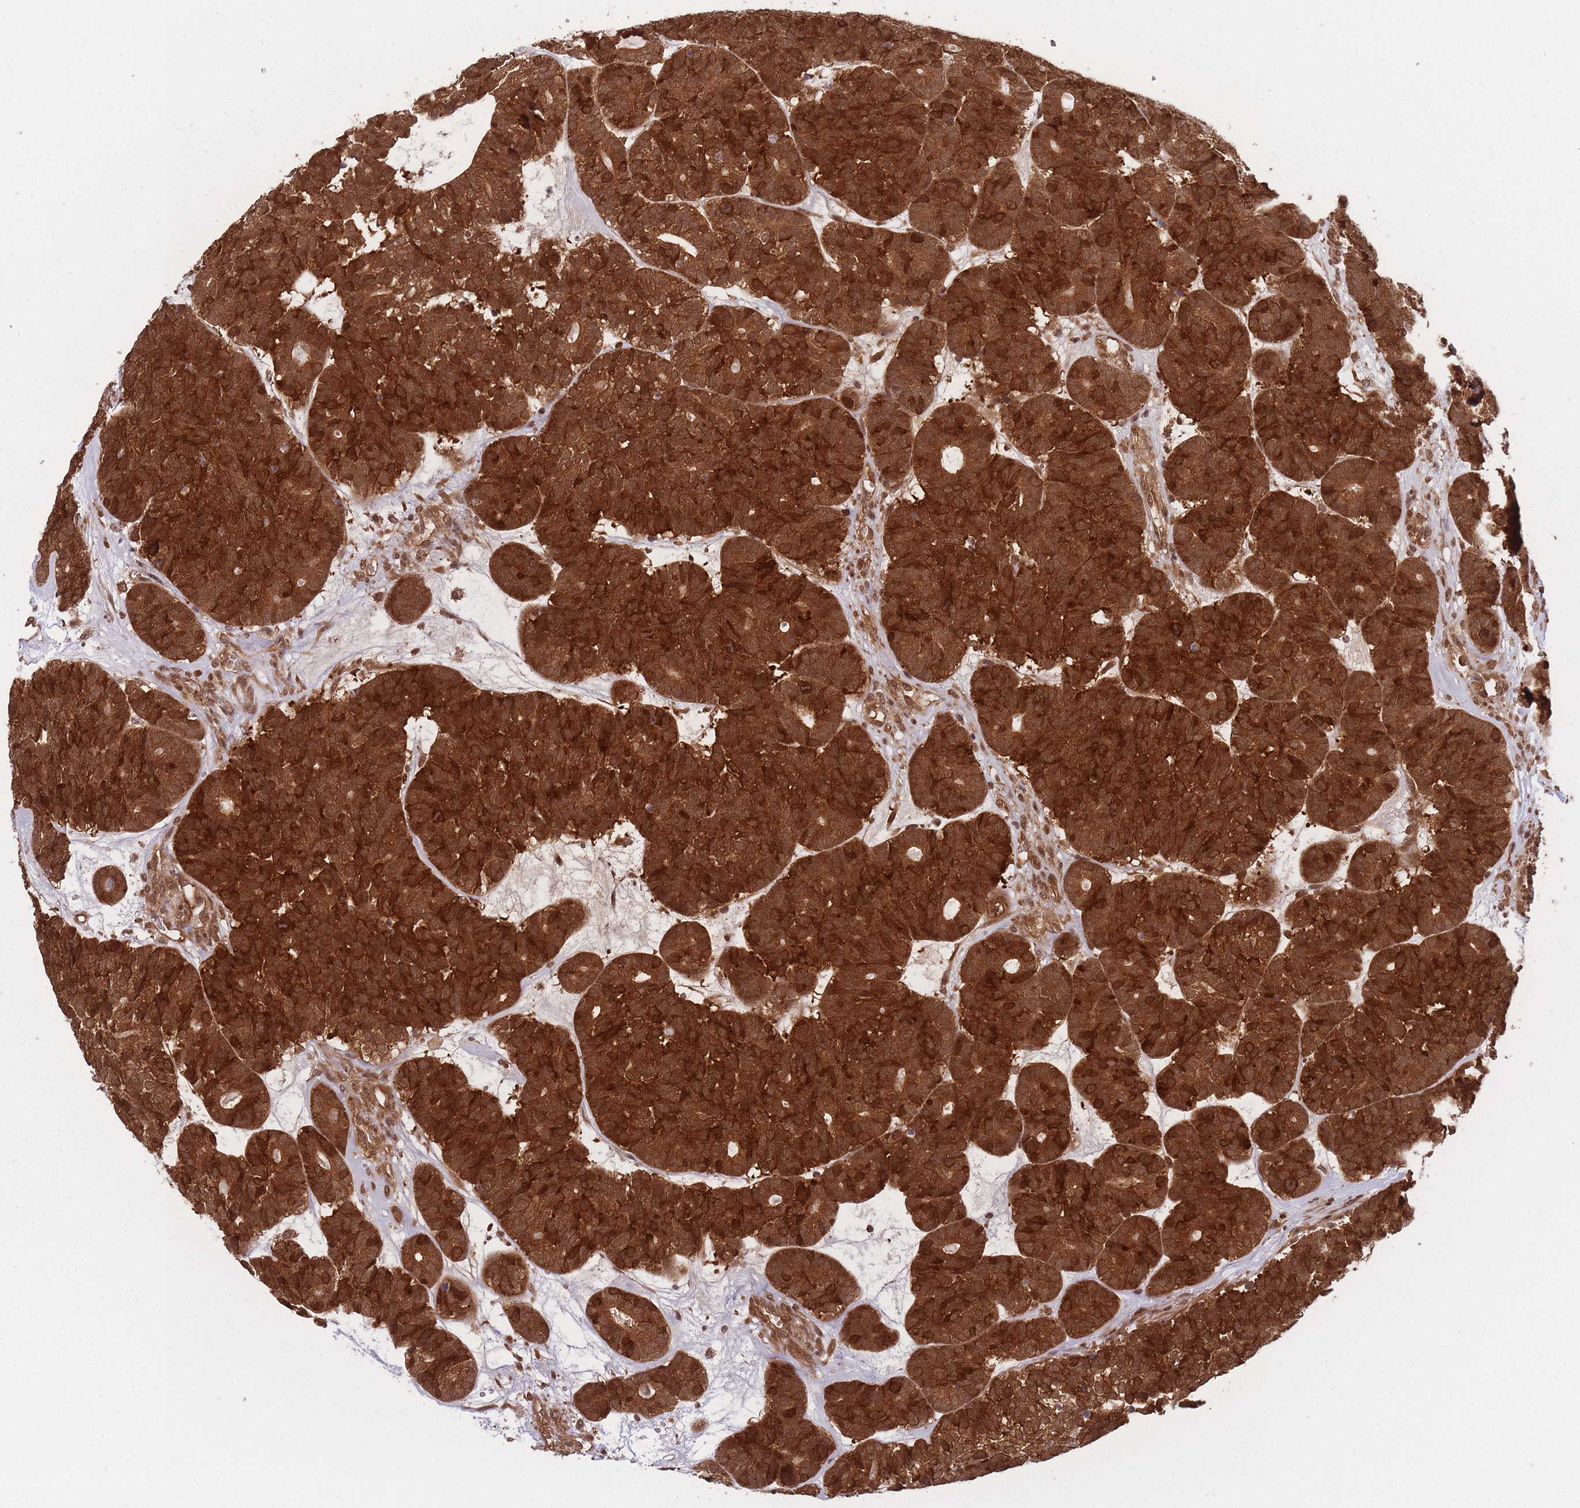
{"staining": {"intensity": "strong", "quantity": ">75%", "location": "cytoplasmic/membranous"}, "tissue": "head and neck cancer", "cell_type": "Tumor cells", "image_type": "cancer", "snomed": [{"axis": "morphology", "description": "Adenocarcinoma, NOS"}, {"axis": "topography", "description": "Head-Neck"}], "caption": "Protein expression analysis of human head and neck adenocarcinoma reveals strong cytoplasmic/membranous positivity in about >75% of tumor cells.", "gene": "PPP6R3", "patient": {"sex": "female", "age": 81}}